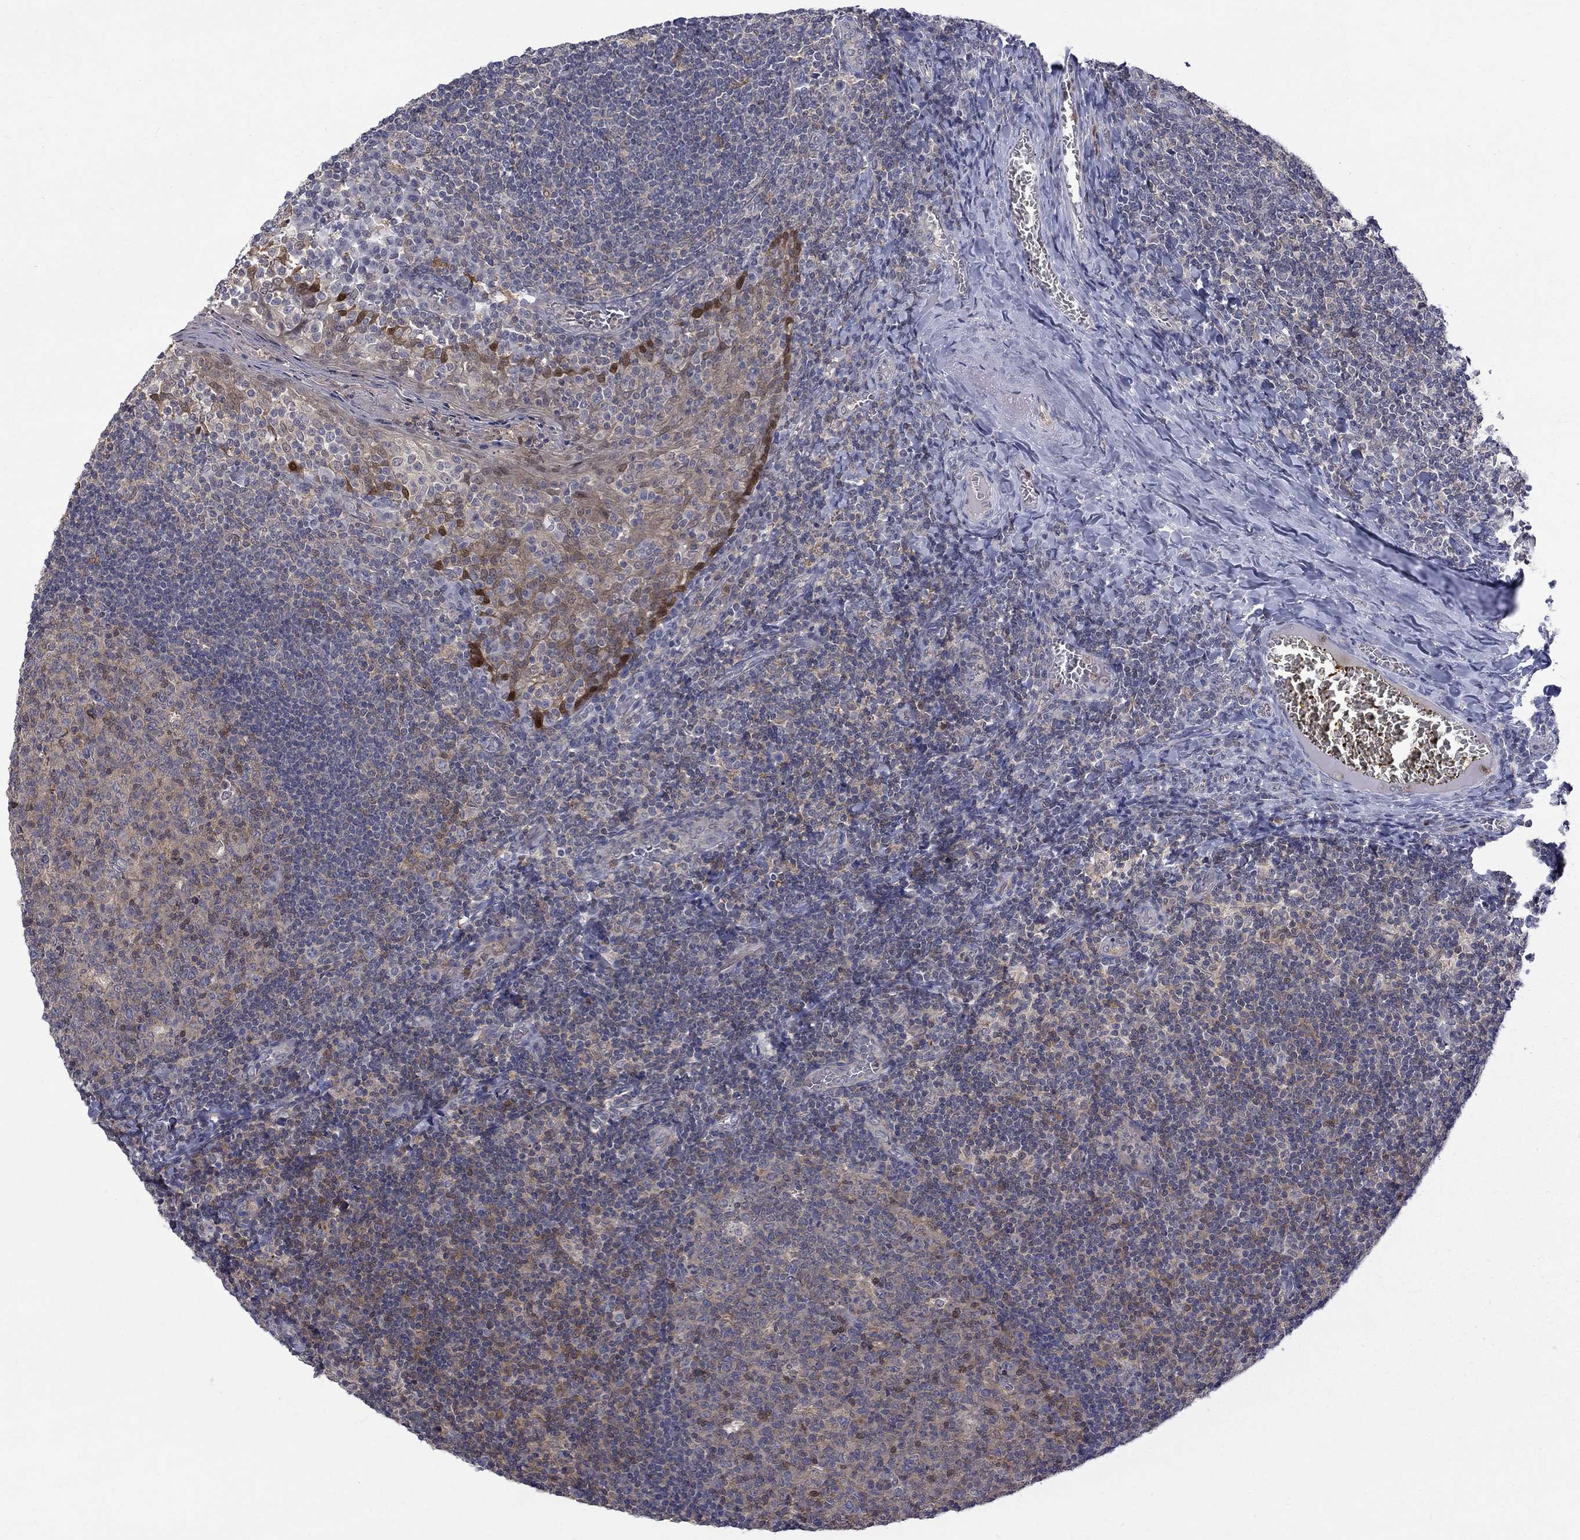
{"staining": {"intensity": "moderate", "quantity": "<25%", "location": "cytoplasmic/membranous"}, "tissue": "tonsil", "cell_type": "Germinal center cells", "image_type": "normal", "snomed": [{"axis": "morphology", "description": "Normal tissue, NOS"}, {"axis": "topography", "description": "Tonsil"}], "caption": "Approximately <25% of germinal center cells in normal human tonsil show moderate cytoplasmic/membranous protein positivity as visualized by brown immunohistochemical staining.", "gene": "HKDC1", "patient": {"sex": "female", "age": 13}}